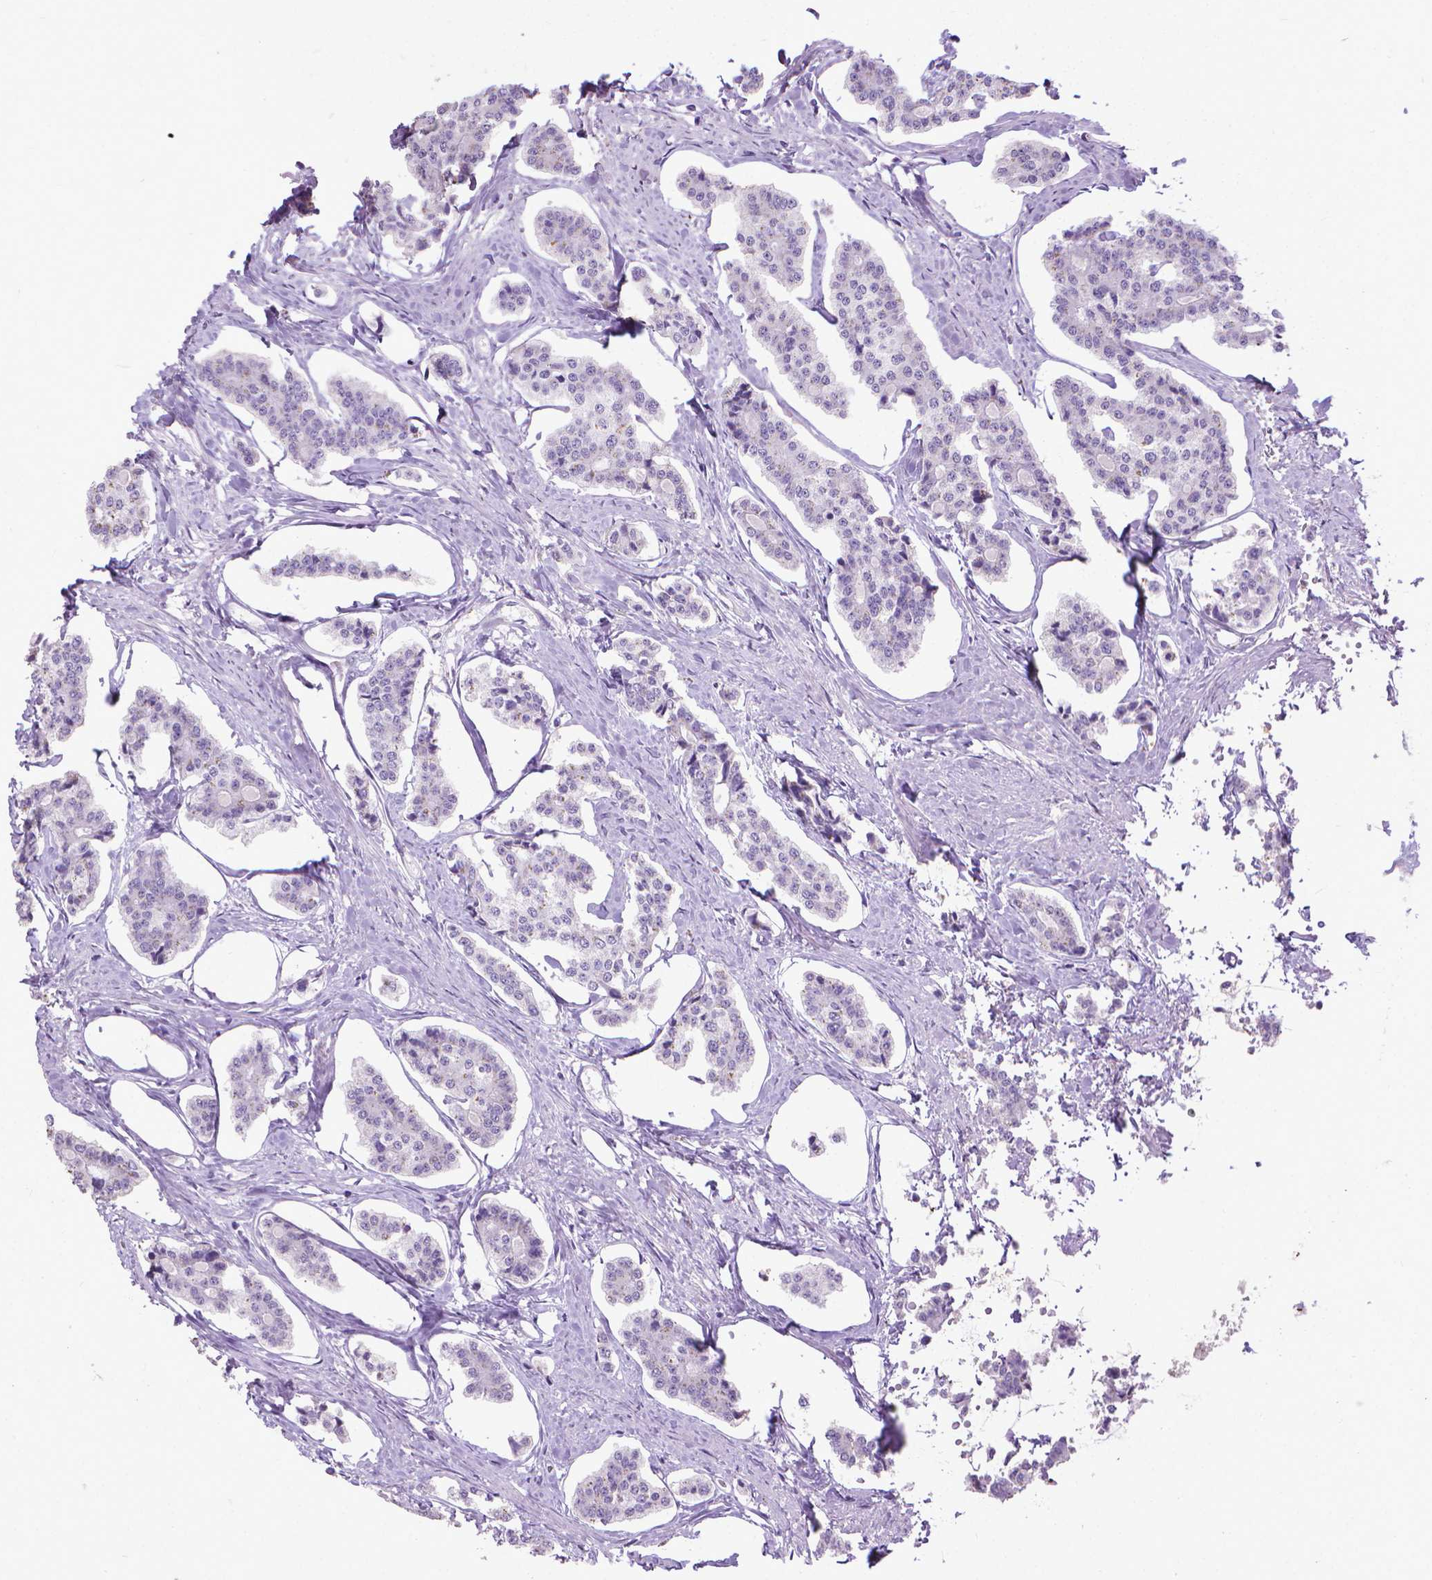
{"staining": {"intensity": "negative", "quantity": "none", "location": "none"}, "tissue": "carcinoid", "cell_type": "Tumor cells", "image_type": "cancer", "snomed": [{"axis": "morphology", "description": "Carcinoid, malignant, NOS"}, {"axis": "topography", "description": "Small intestine"}], "caption": "Immunohistochemistry (IHC) image of human carcinoid stained for a protein (brown), which reveals no expression in tumor cells.", "gene": "KRT5", "patient": {"sex": "female", "age": 65}}